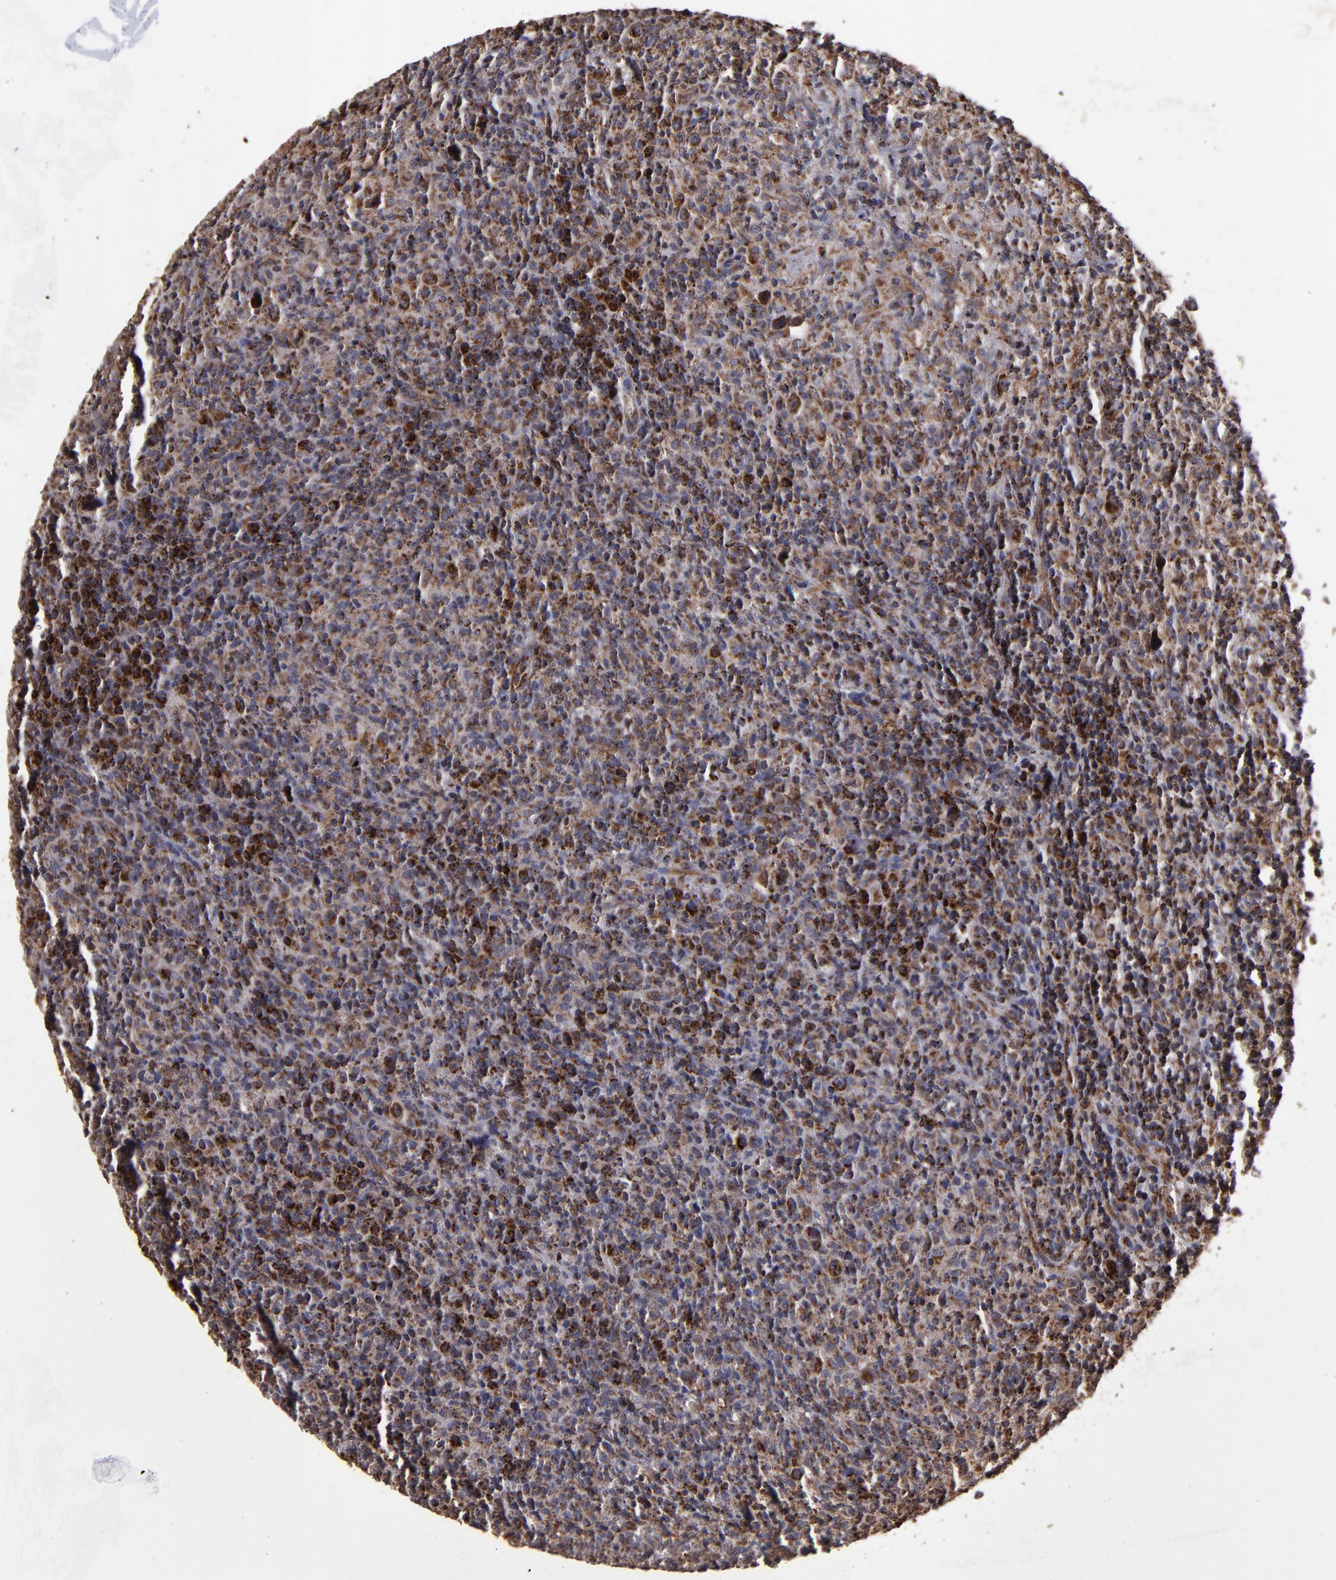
{"staining": {"intensity": "strong", "quantity": ">75%", "location": "cytoplasmic/membranous"}, "tissue": "lymphoma", "cell_type": "Tumor cells", "image_type": "cancer", "snomed": [{"axis": "morphology", "description": "Hodgkin's disease, NOS"}, {"axis": "topography", "description": "Lymph node"}], "caption": "A brown stain labels strong cytoplasmic/membranous expression of a protein in human Hodgkin's disease tumor cells. (DAB (3,3'-diaminobenzidine) IHC with brightfield microscopy, high magnification).", "gene": "TIMM9", "patient": {"sex": "male", "age": 65}}